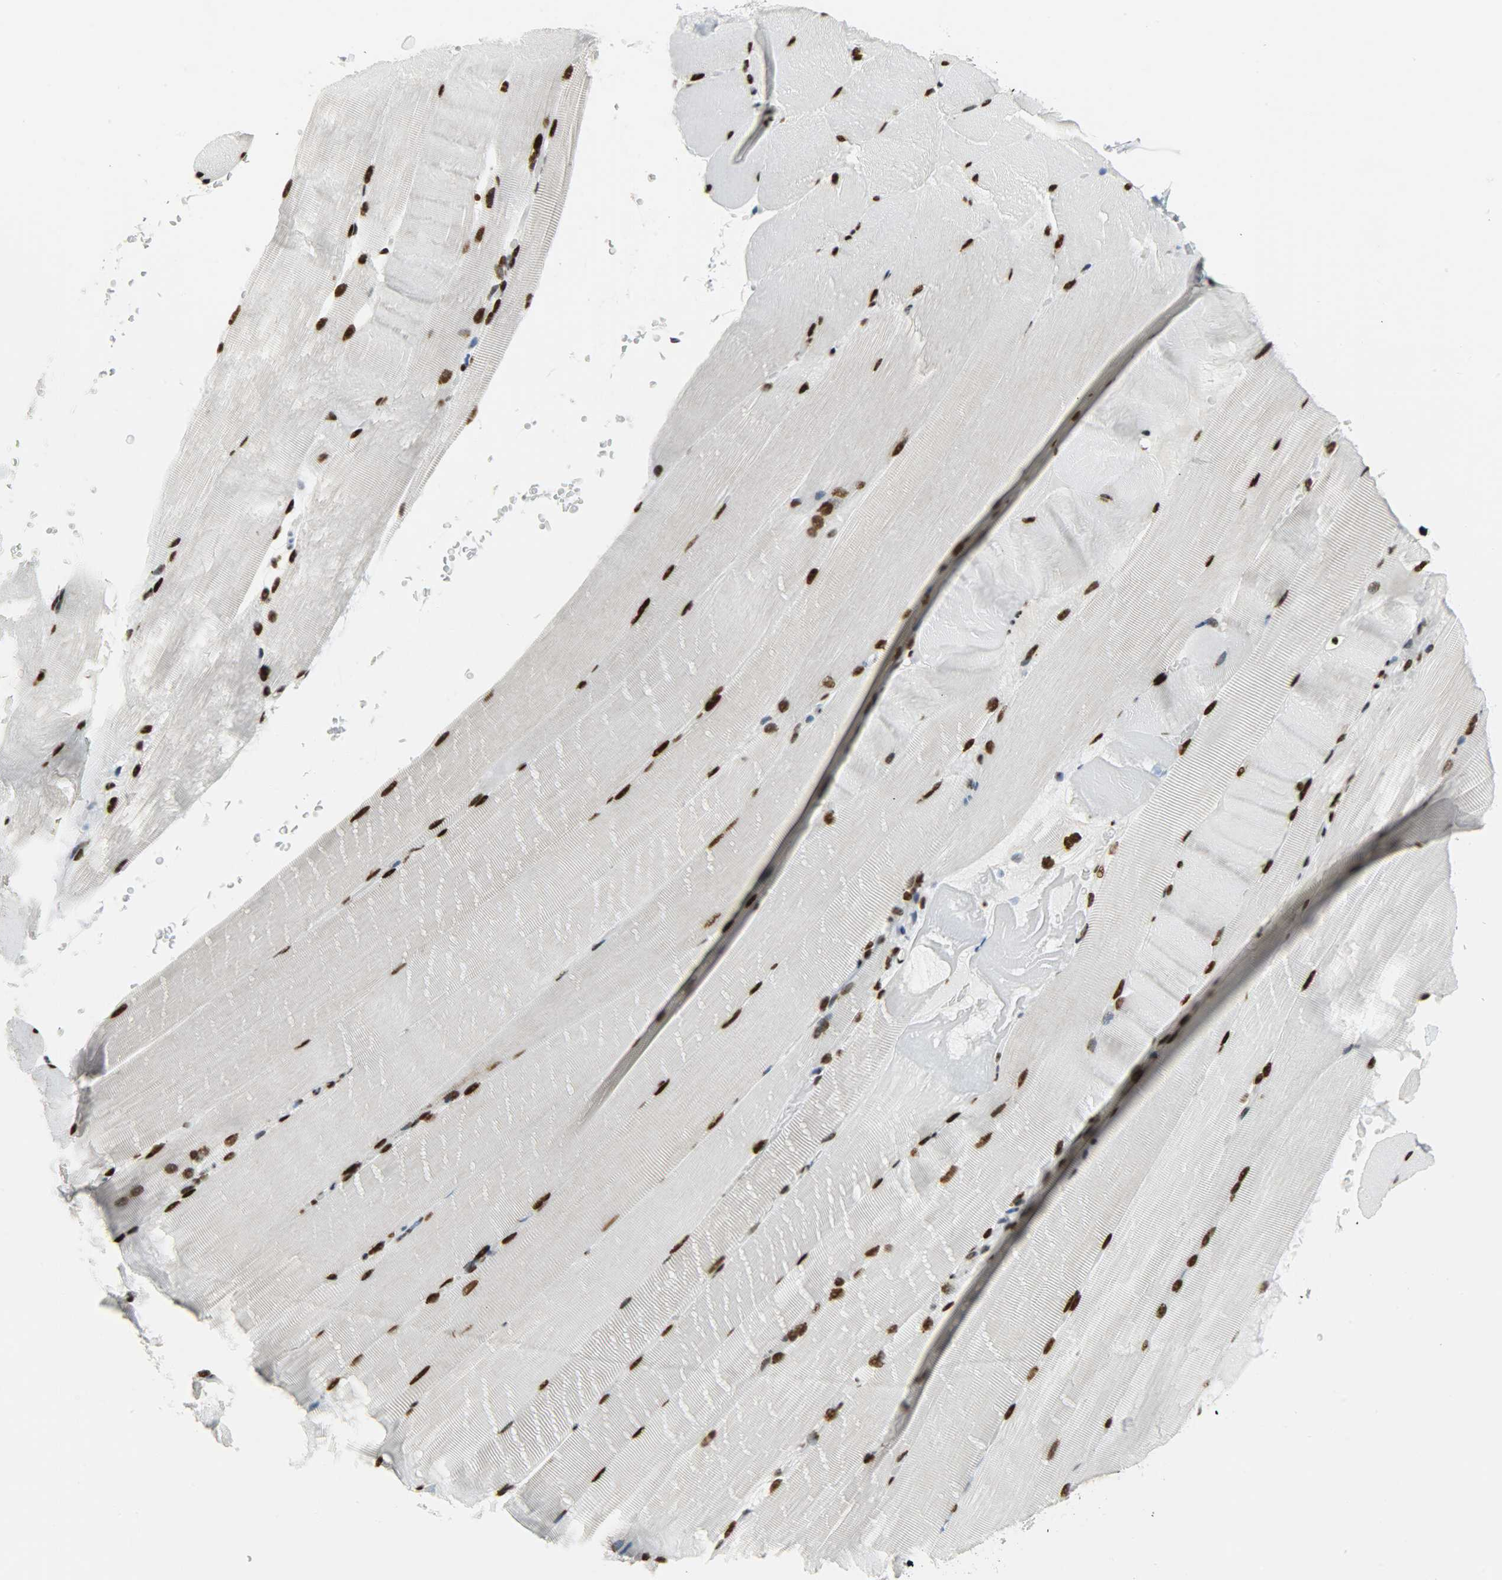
{"staining": {"intensity": "strong", "quantity": ">75%", "location": "nuclear"}, "tissue": "skeletal muscle", "cell_type": "Myocytes", "image_type": "normal", "snomed": [{"axis": "morphology", "description": "Normal tissue, NOS"}, {"axis": "topography", "description": "Skeletal muscle"}, {"axis": "topography", "description": "Parathyroid gland"}], "caption": "The histopathology image displays immunohistochemical staining of unremarkable skeletal muscle. There is strong nuclear staining is appreciated in approximately >75% of myocytes.", "gene": "SNRPA", "patient": {"sex": "female", "age": 37}}